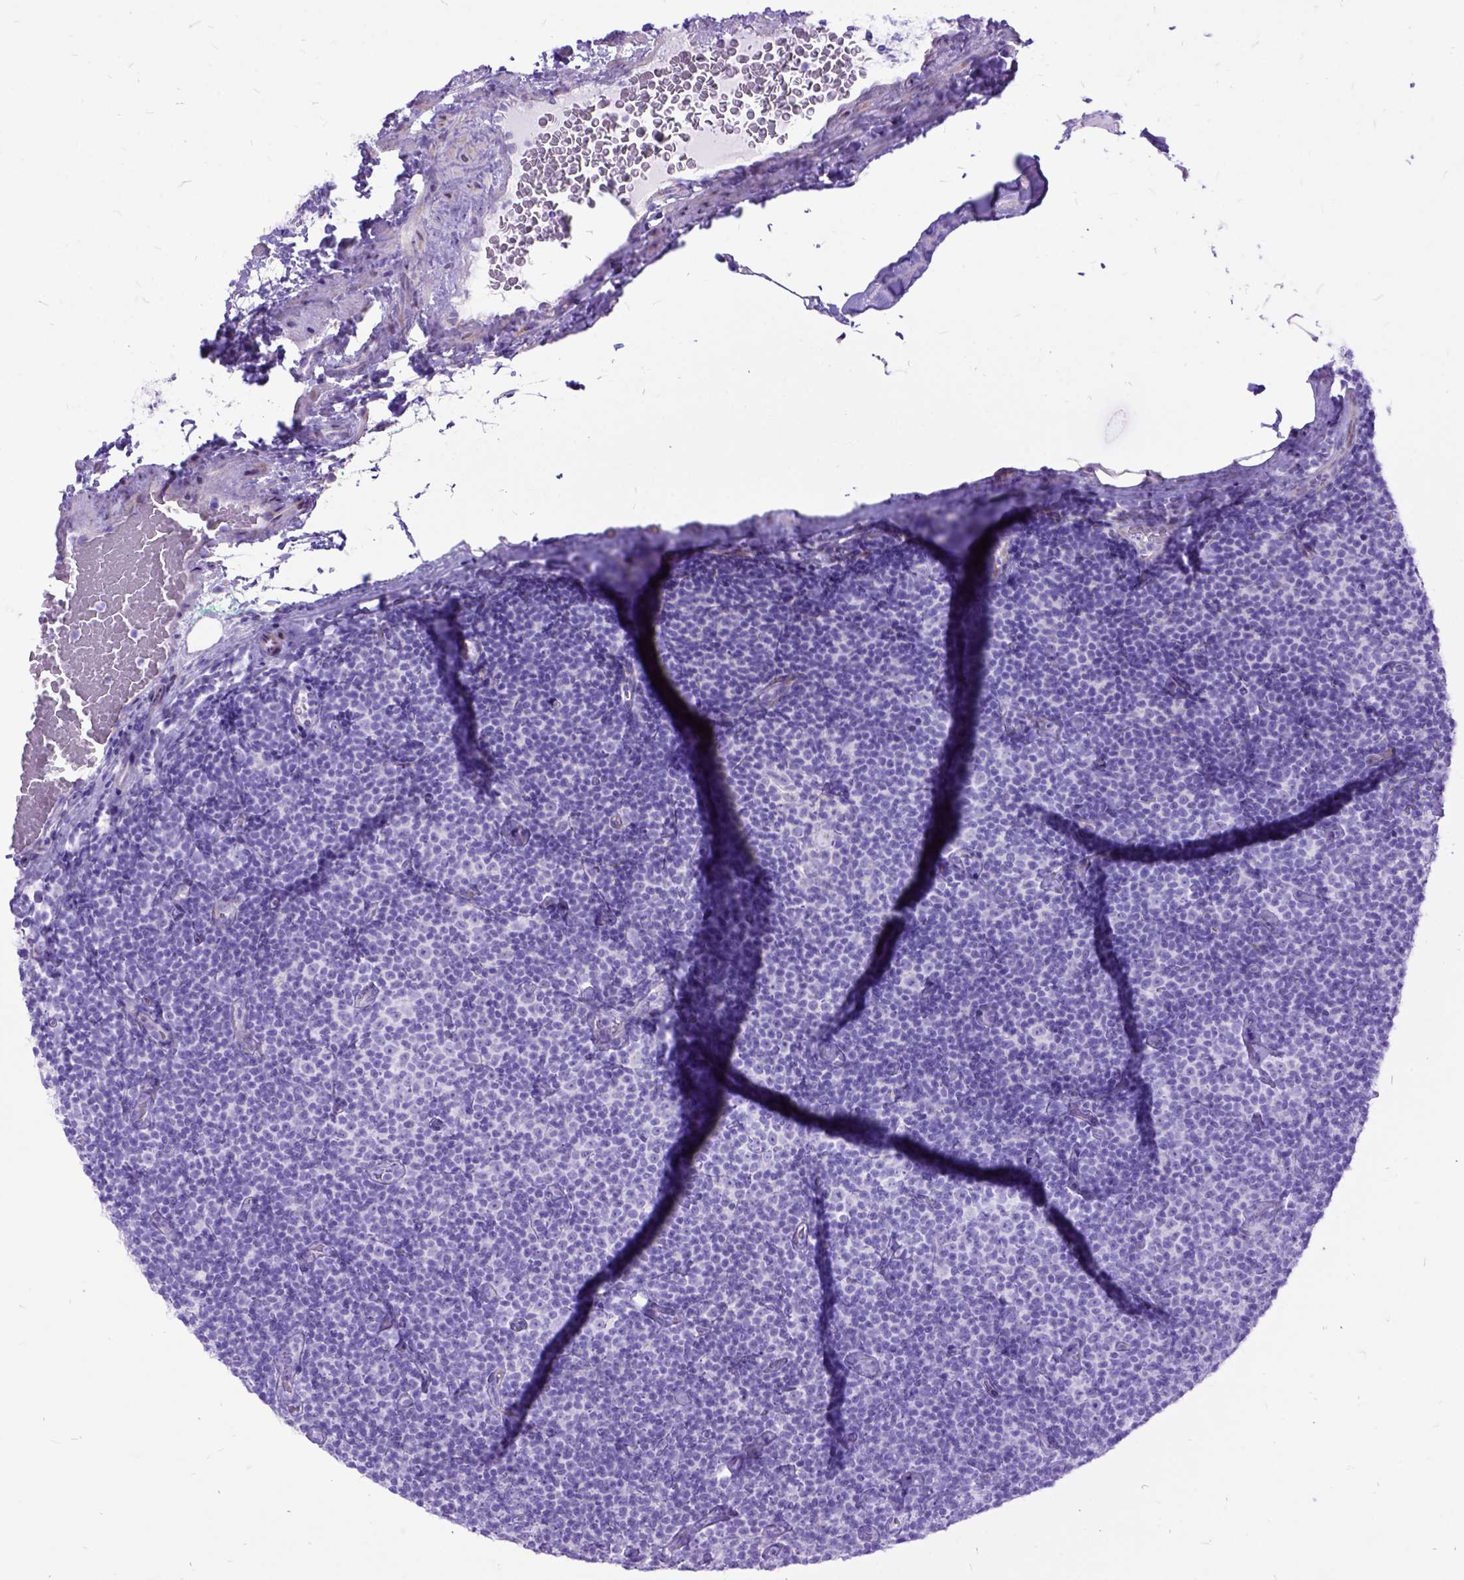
{"staining": {"intensity": "negative", "quantity": "none", "location": "none"}, "tissue": "lymphoma", "cell_type": "Tumor cells", "image_type": "cancer", "snomed": [{"axis": "morphology", "description": "Malignant lymphoma, non-Hodgkin's type, Low grade"}, {"axis": "topography", "description": "Lymph node"}], "caption": "Tumor cells show no significant protein expression in lymphoma.", "gene": "DNAH2", "patient": {"sex": "male", "age": 81}}